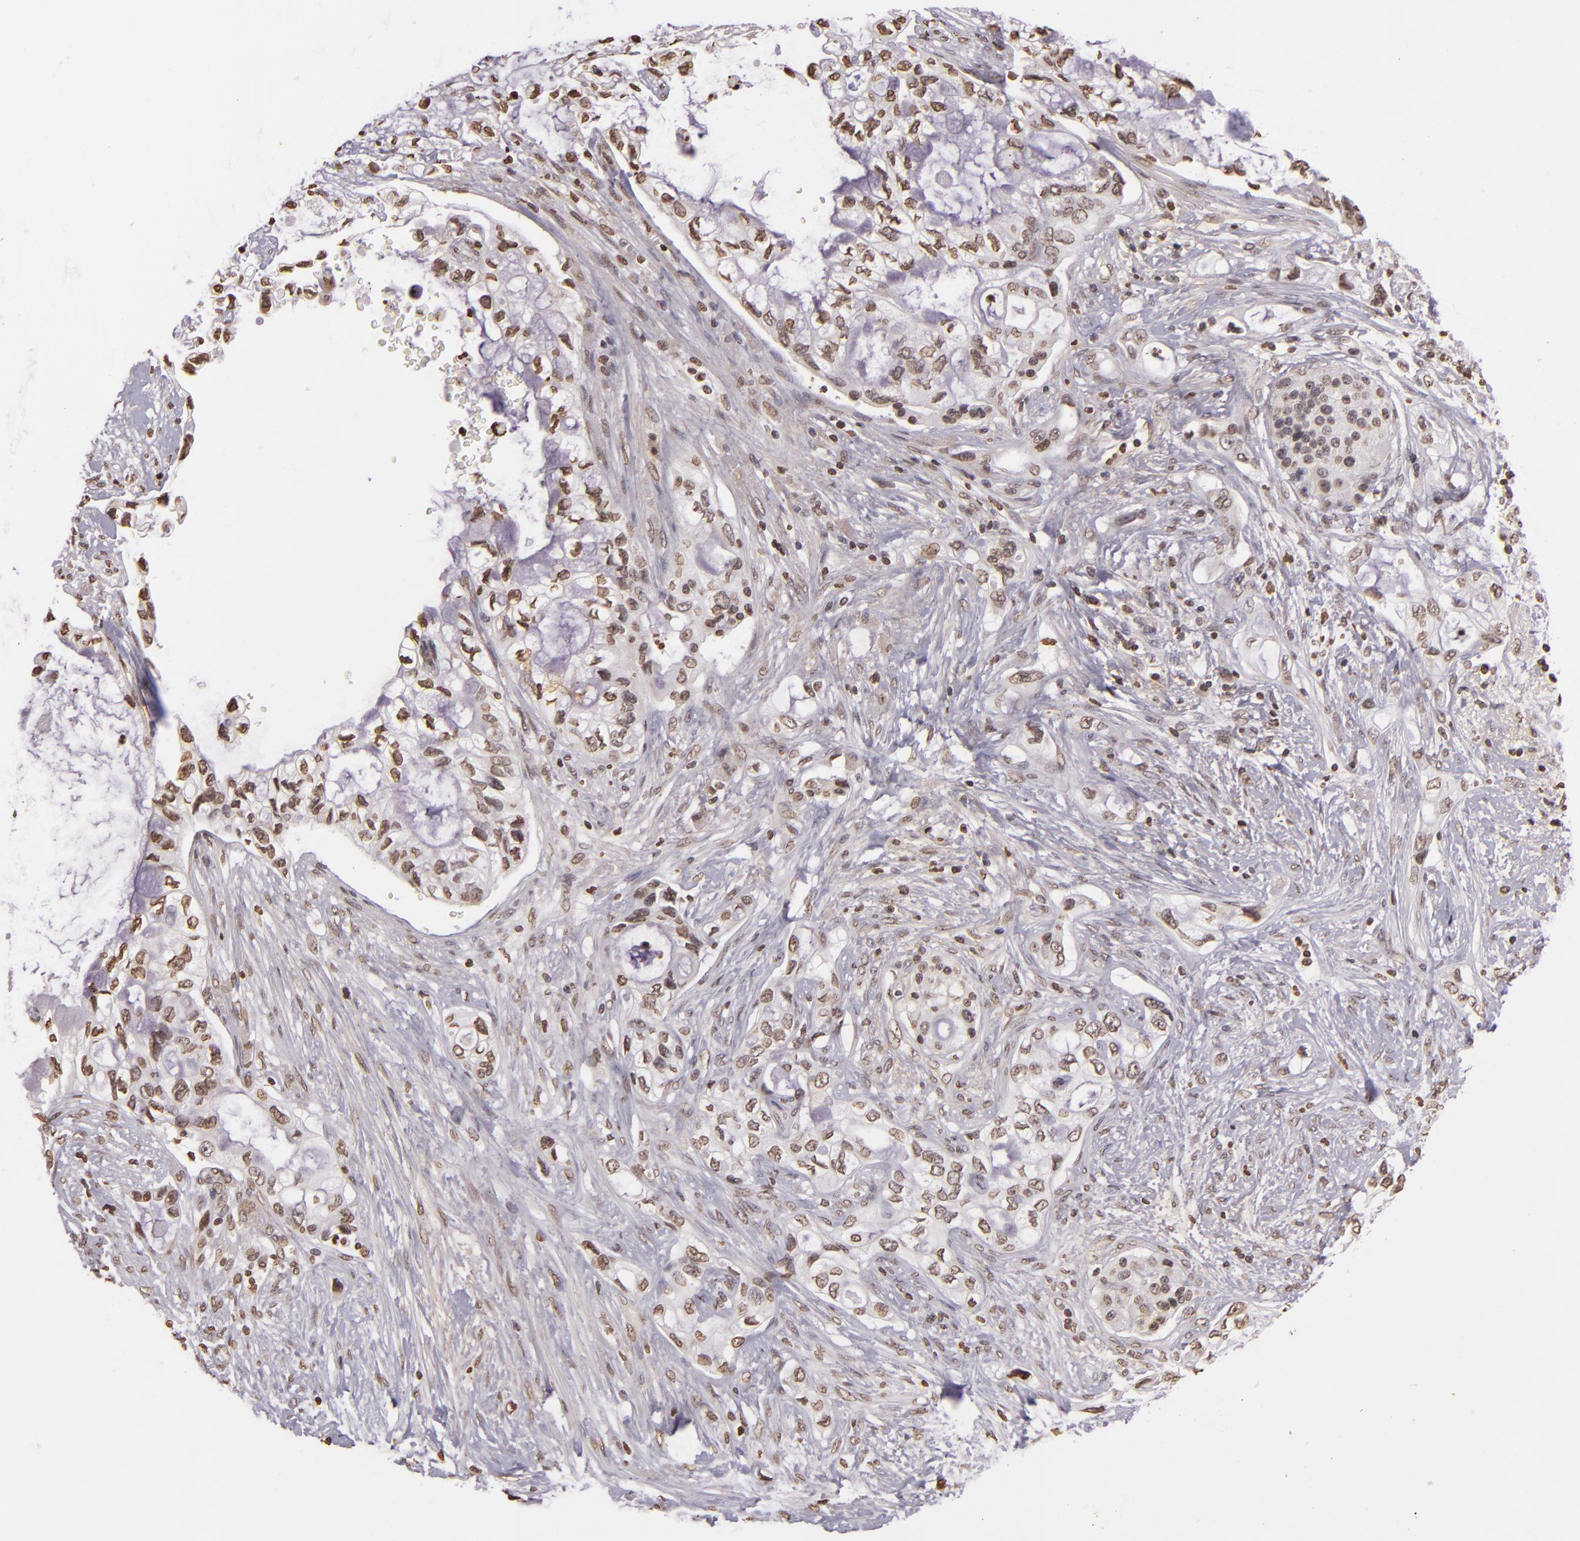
{"staining": {"intensity": "weak", "quantity": "25%-75%", "location": "nuclear"}, "tissue": "pancreatic cancer", "cell_type": "Tumor cells", "image_type": "cancer", "snomed": [{"axis": "morphology", "description": "Adenocarcinoma, NOS"}, {"axis": "topography", "description": "Pancreas"}], "caption": "Pancreatic adenocarcinoma stained with IHC reveals weak nuclear staining in approximately 25%-75% of tumor cells.", "gene": "THRB", "patient": {"sex": "female", "age": 70}}